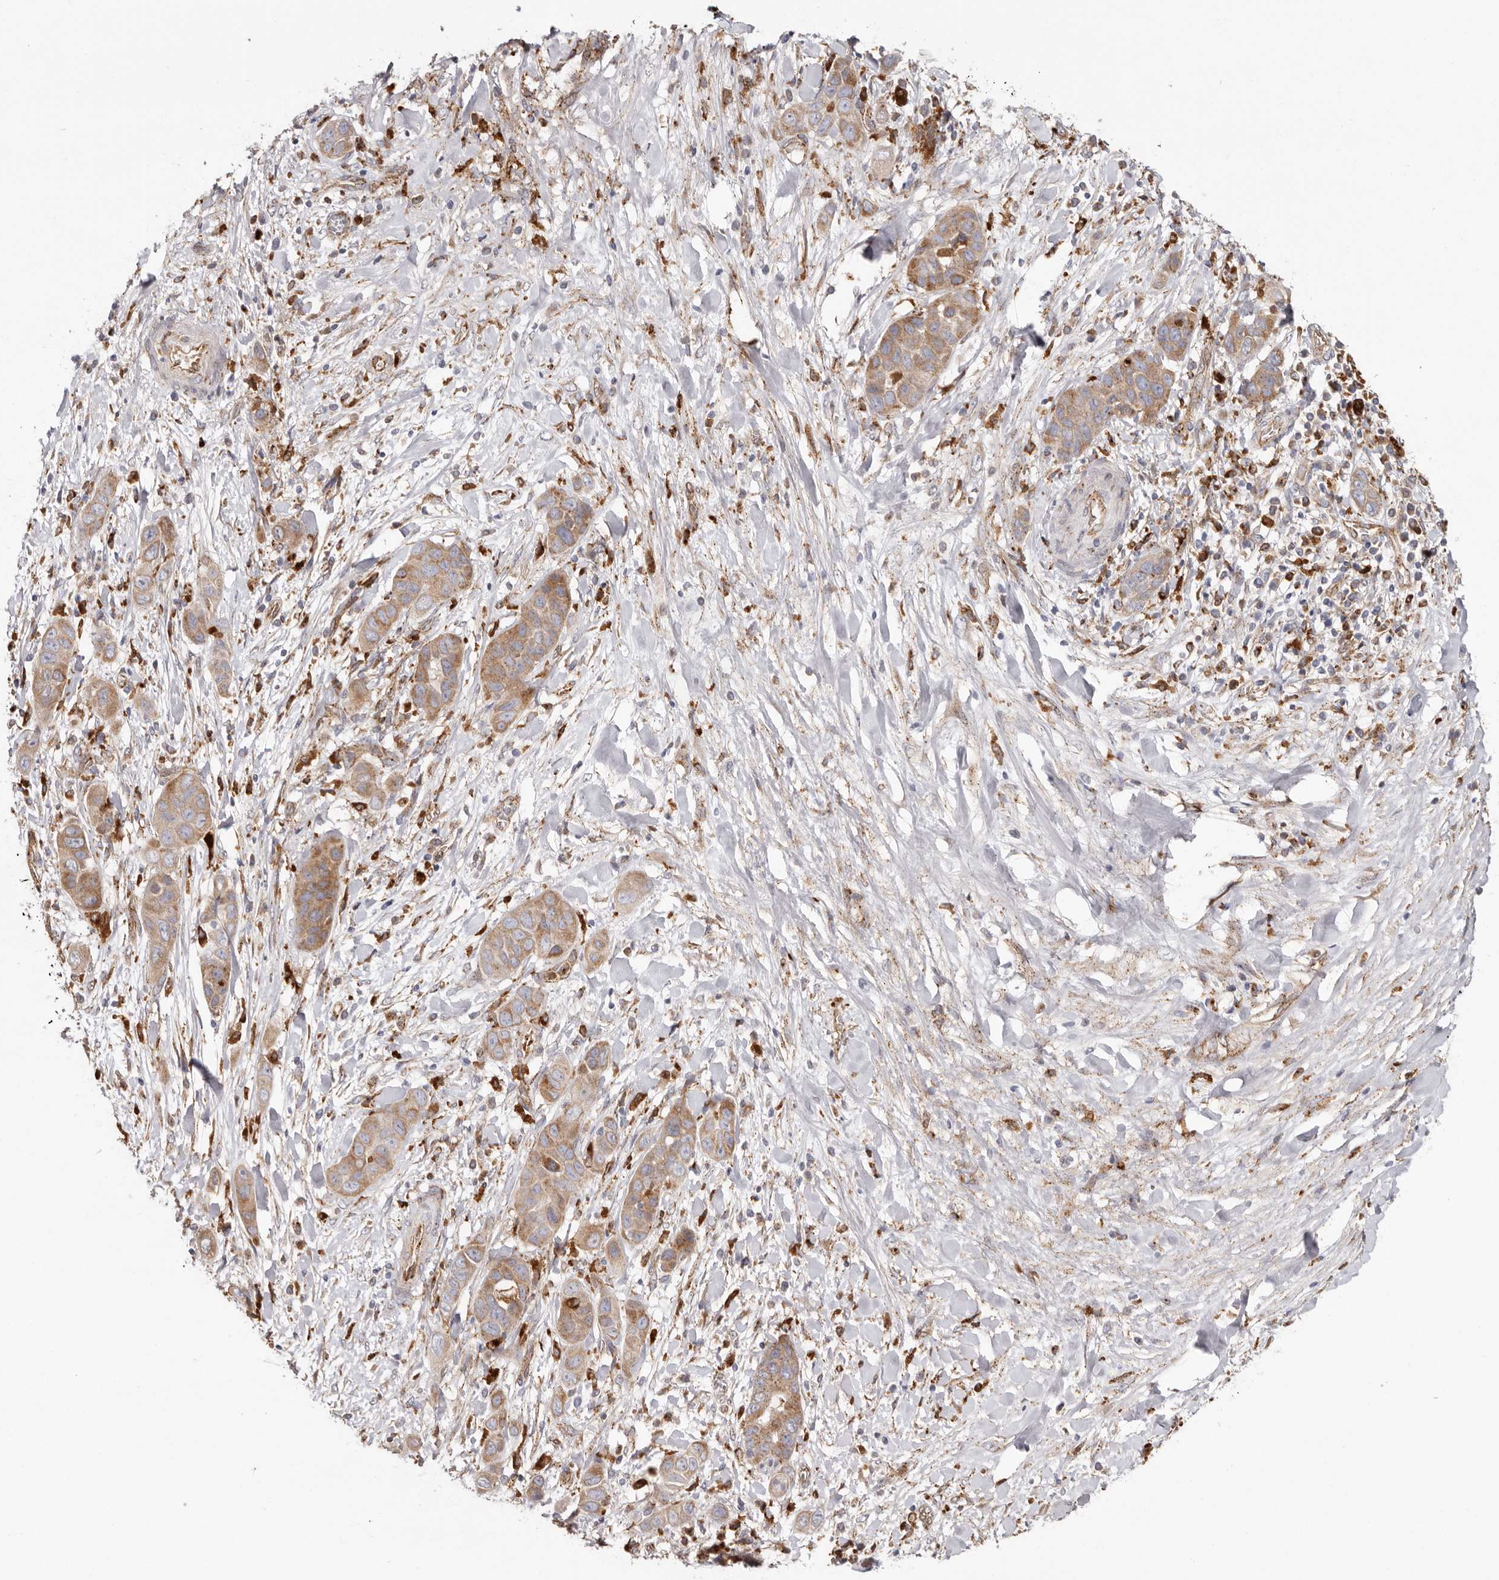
{"staining": {"intensity": "moderate", "quantity": ">75%", "location": "cytoplasmic/membranous"}, "tissue": "liver cancer", "cell_type": "Tumor cells", "image_type": "cancer", "snomed": [{"axis": "morphology", "description": "Cholangiocarcinoma"}, {"axis": "topography", "description": "Liver"}], "caption": "Liver cholangiocarcinoma stained for a protein demonstrates moderate cytoplasmic/membranous positivity in tumor cells. (DAB IHC with brightfield microscopy, high magnification).", "gene": "GRN", "patient": {"sex": "female", "age": 52}}